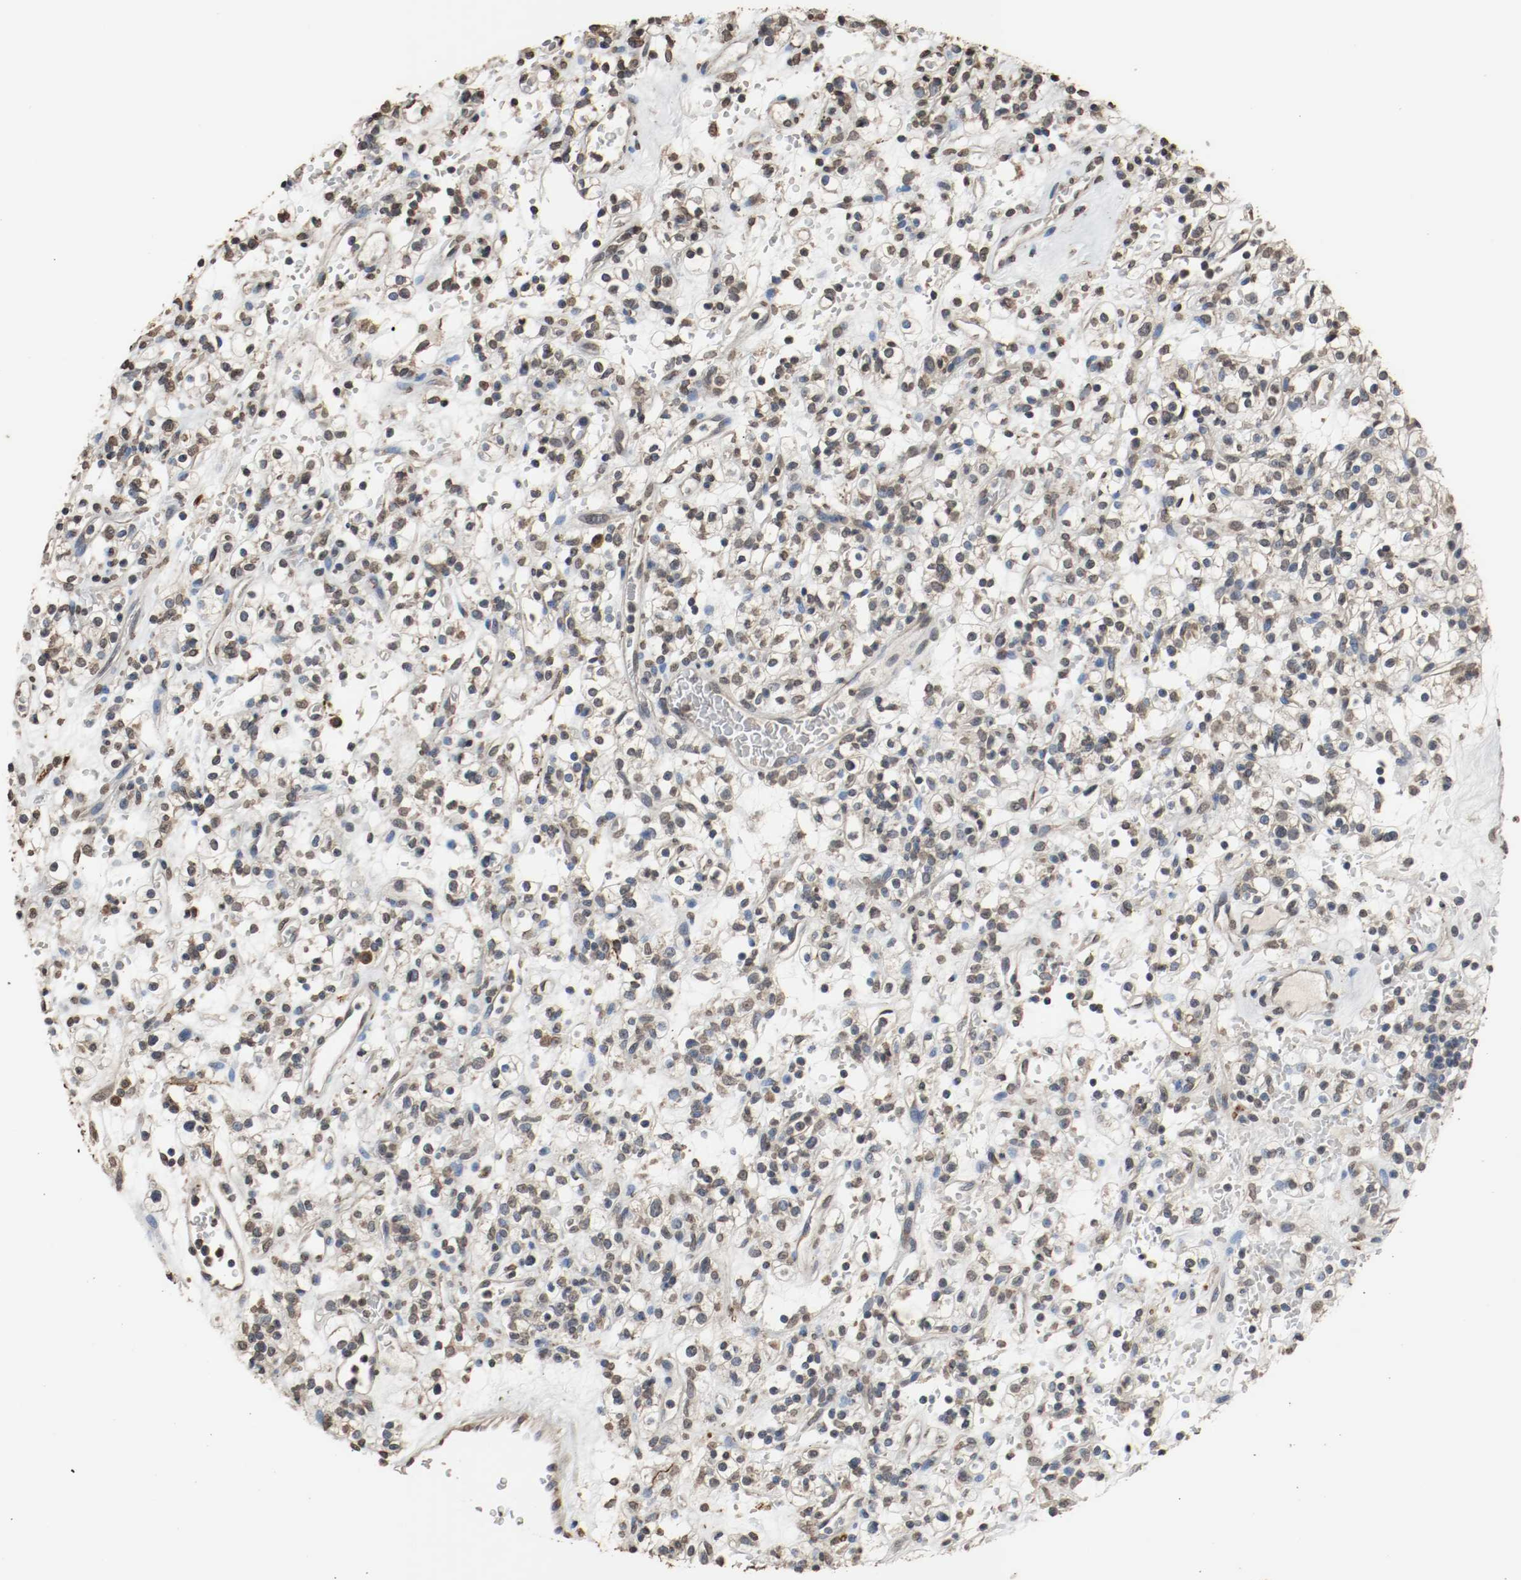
{"staining": {"intensity": "weak", "quantity": ">75%", "location": "nuclear"}, "tissue": "renal cancer", "cell_type": "Tumor cells", "image_type": "cancer", "snomed": [{"axis": "morphology", "description": "Normal tissue, NOS"}, {"axis": "morphology", "description": "Adenocarcinoma, NOS"}, {"axis": "topography", "description": "Kidney"}], "caption": "Brown immunohistochemical staining in human renal adenocarcinoma displays weak nuclear expression in about >75% of tumor cells.", "gene": "RTN4", "patient": {"sex": "female", "age": 72}}